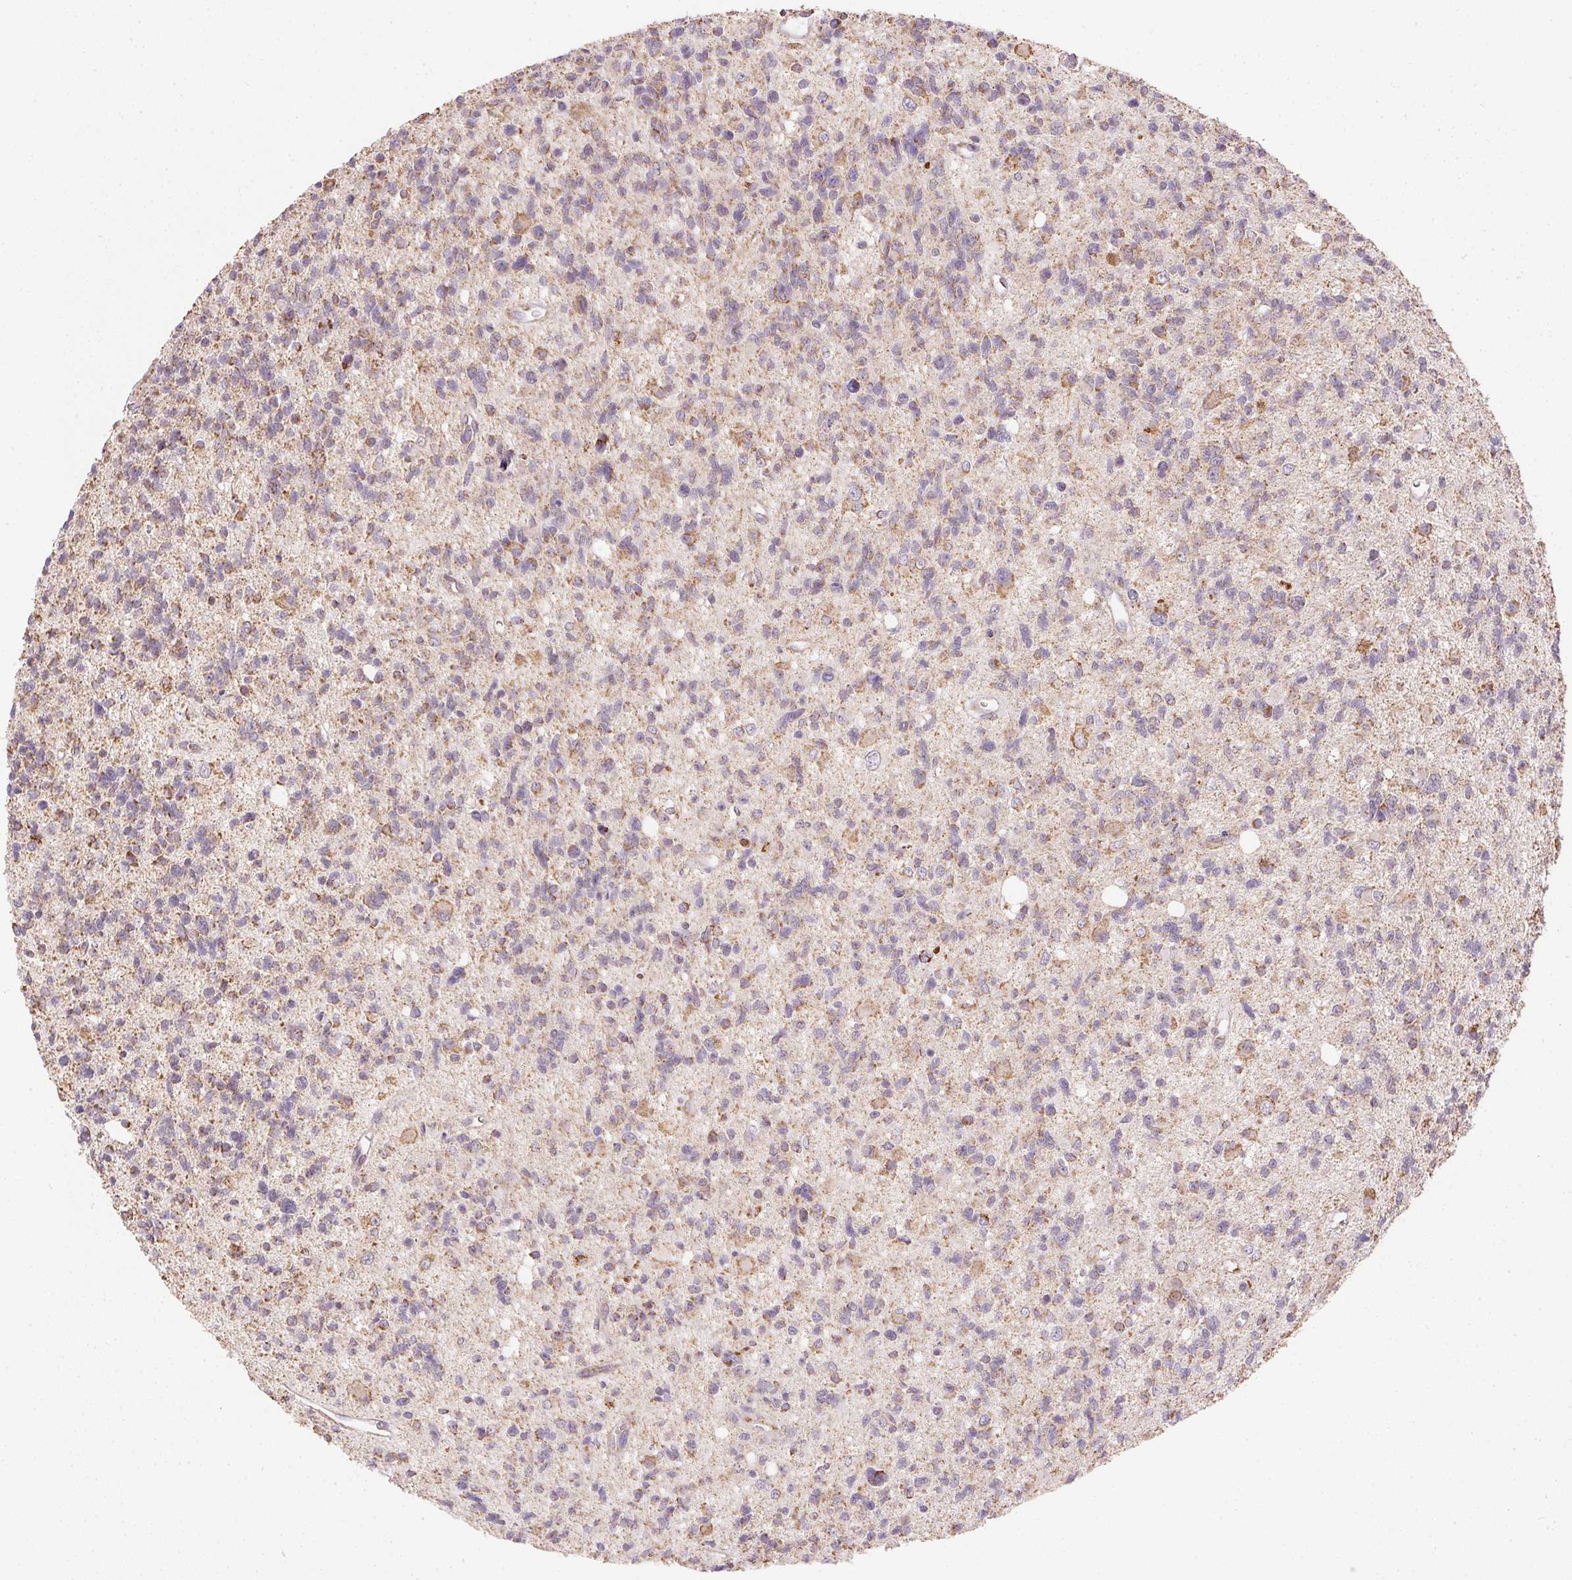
{"staining": {"intensity": "weak", "quantity": "25%-75%", "location": "cytoplasmic/membranous"}, "tissue": "glioma", "cell_type": "Tumor cells", "image_type": "cancer", "snomed": [{"axis": "morphology", "description": "Glioma, malignant, High grade"}, {"axis": "topography", "description": "Brain"}], "caption": "Immunohistochemistry histopathology image of neoplastic tissue: glioma stained using immunohistochemistry (IHC) demonstrates low levels of weak protein expression localized specifically in the cytoplasmic/membranous of tumor cells, appearing as a cytoplasmic/membranous brown color.", "gene": "MAPK11", "patient": {"sex": "male", "age": 29}}